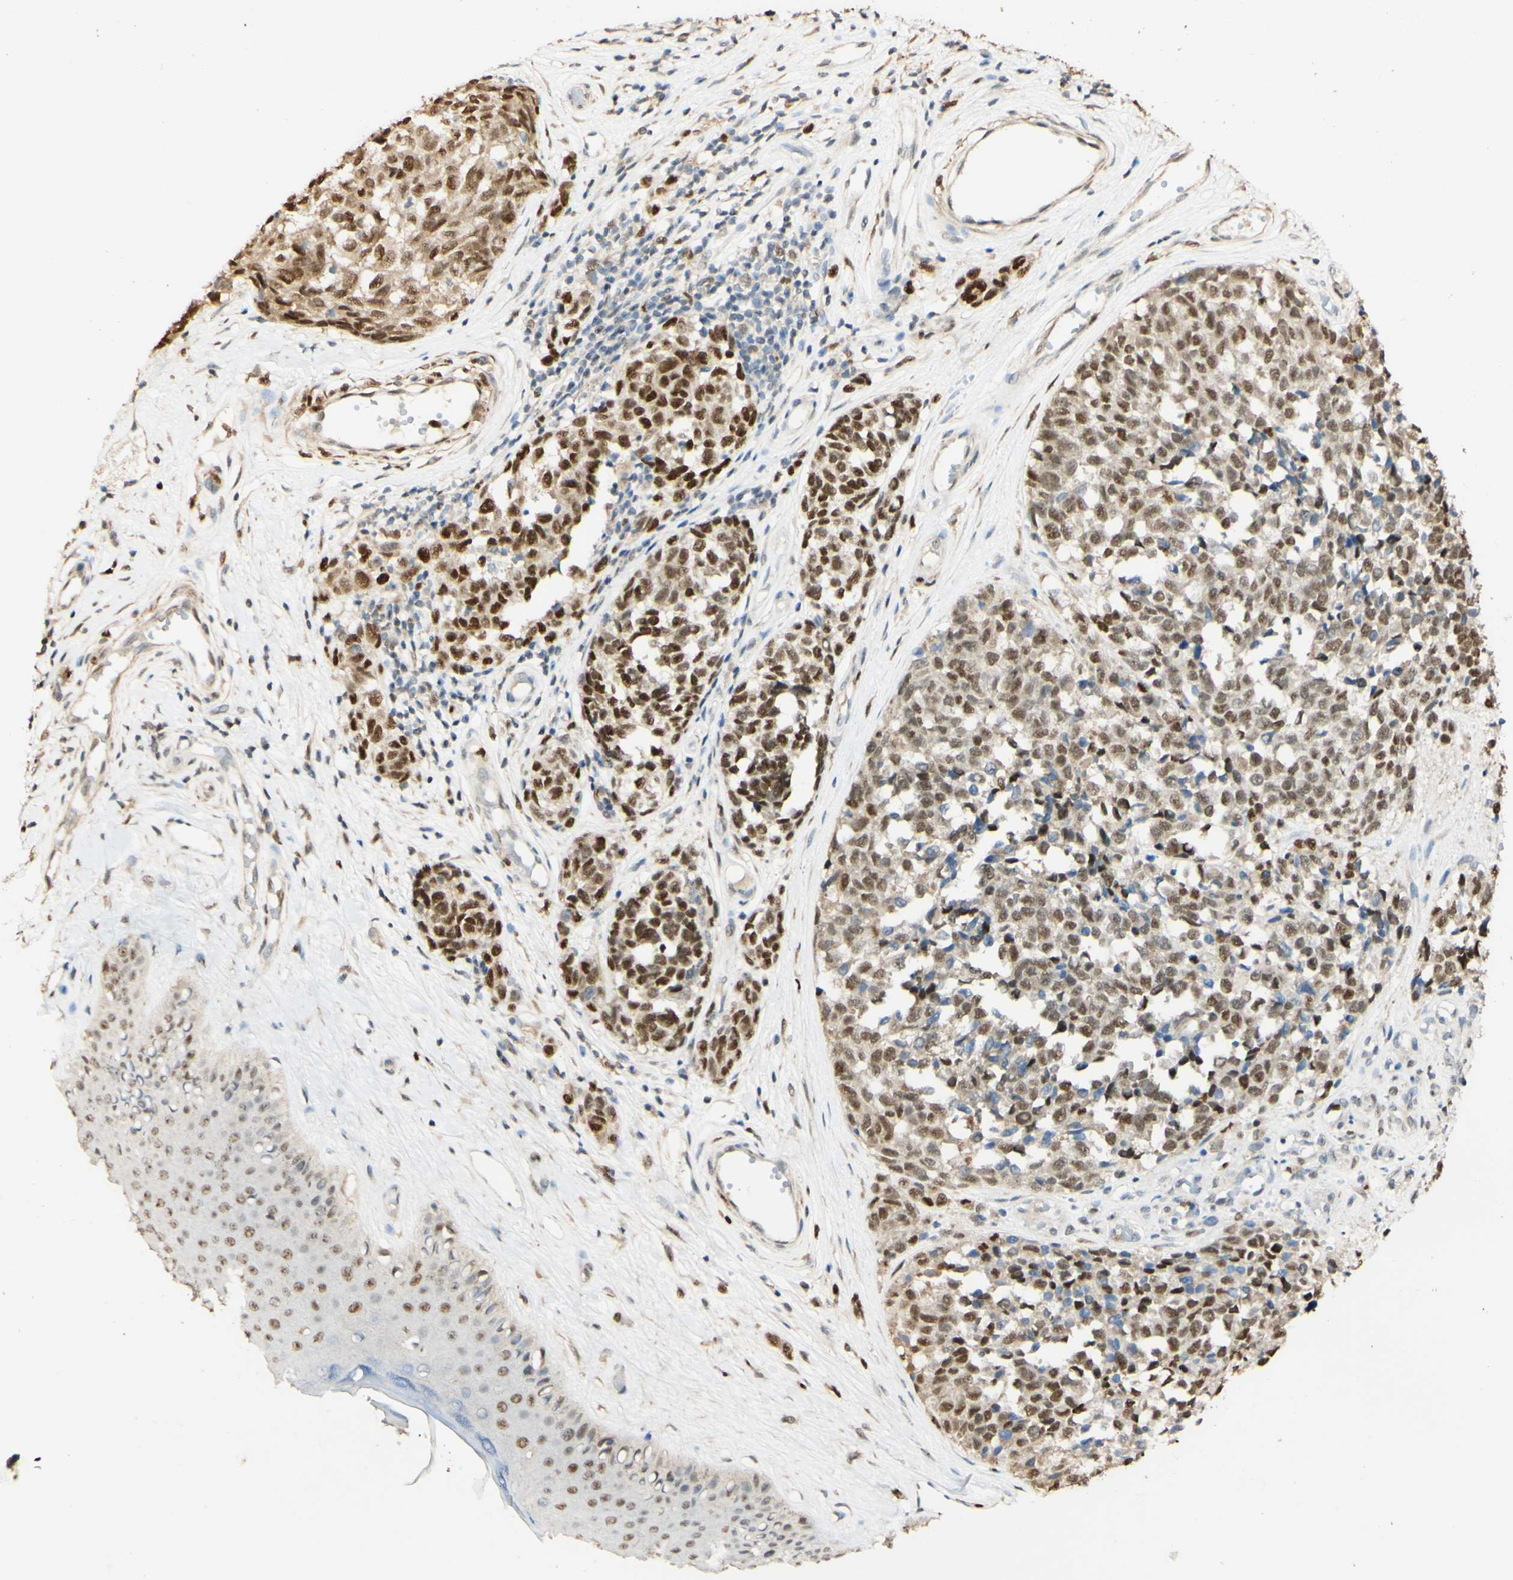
{"staining": {"intensity": "strong", "quantity": ">75%", "location": "cytoplasmic/membranous,nuclear"}, "tissue": "melanoma", "cell_type": "Tumor cells", "image_type": "cancer", "snomed": [{"axis": "morphology", "description": "Malignant melanoma, NOS"}, {"axis": "topography", "description": "Skin"}], "caption": "High-magnification brightfield microscopy of malignant melanoma stained with DAB (brown) and counterstained with hematoxylin (blue). tumor cells exhibit strong cytoplasmic/membranous and nuclear positivity is identified in approximately>75% of cells. Ihc stains the protein in brown and the nuclei are stained blue.", "gene": "MAP3K4", "patient": {"sex": "female", "age": 64}}